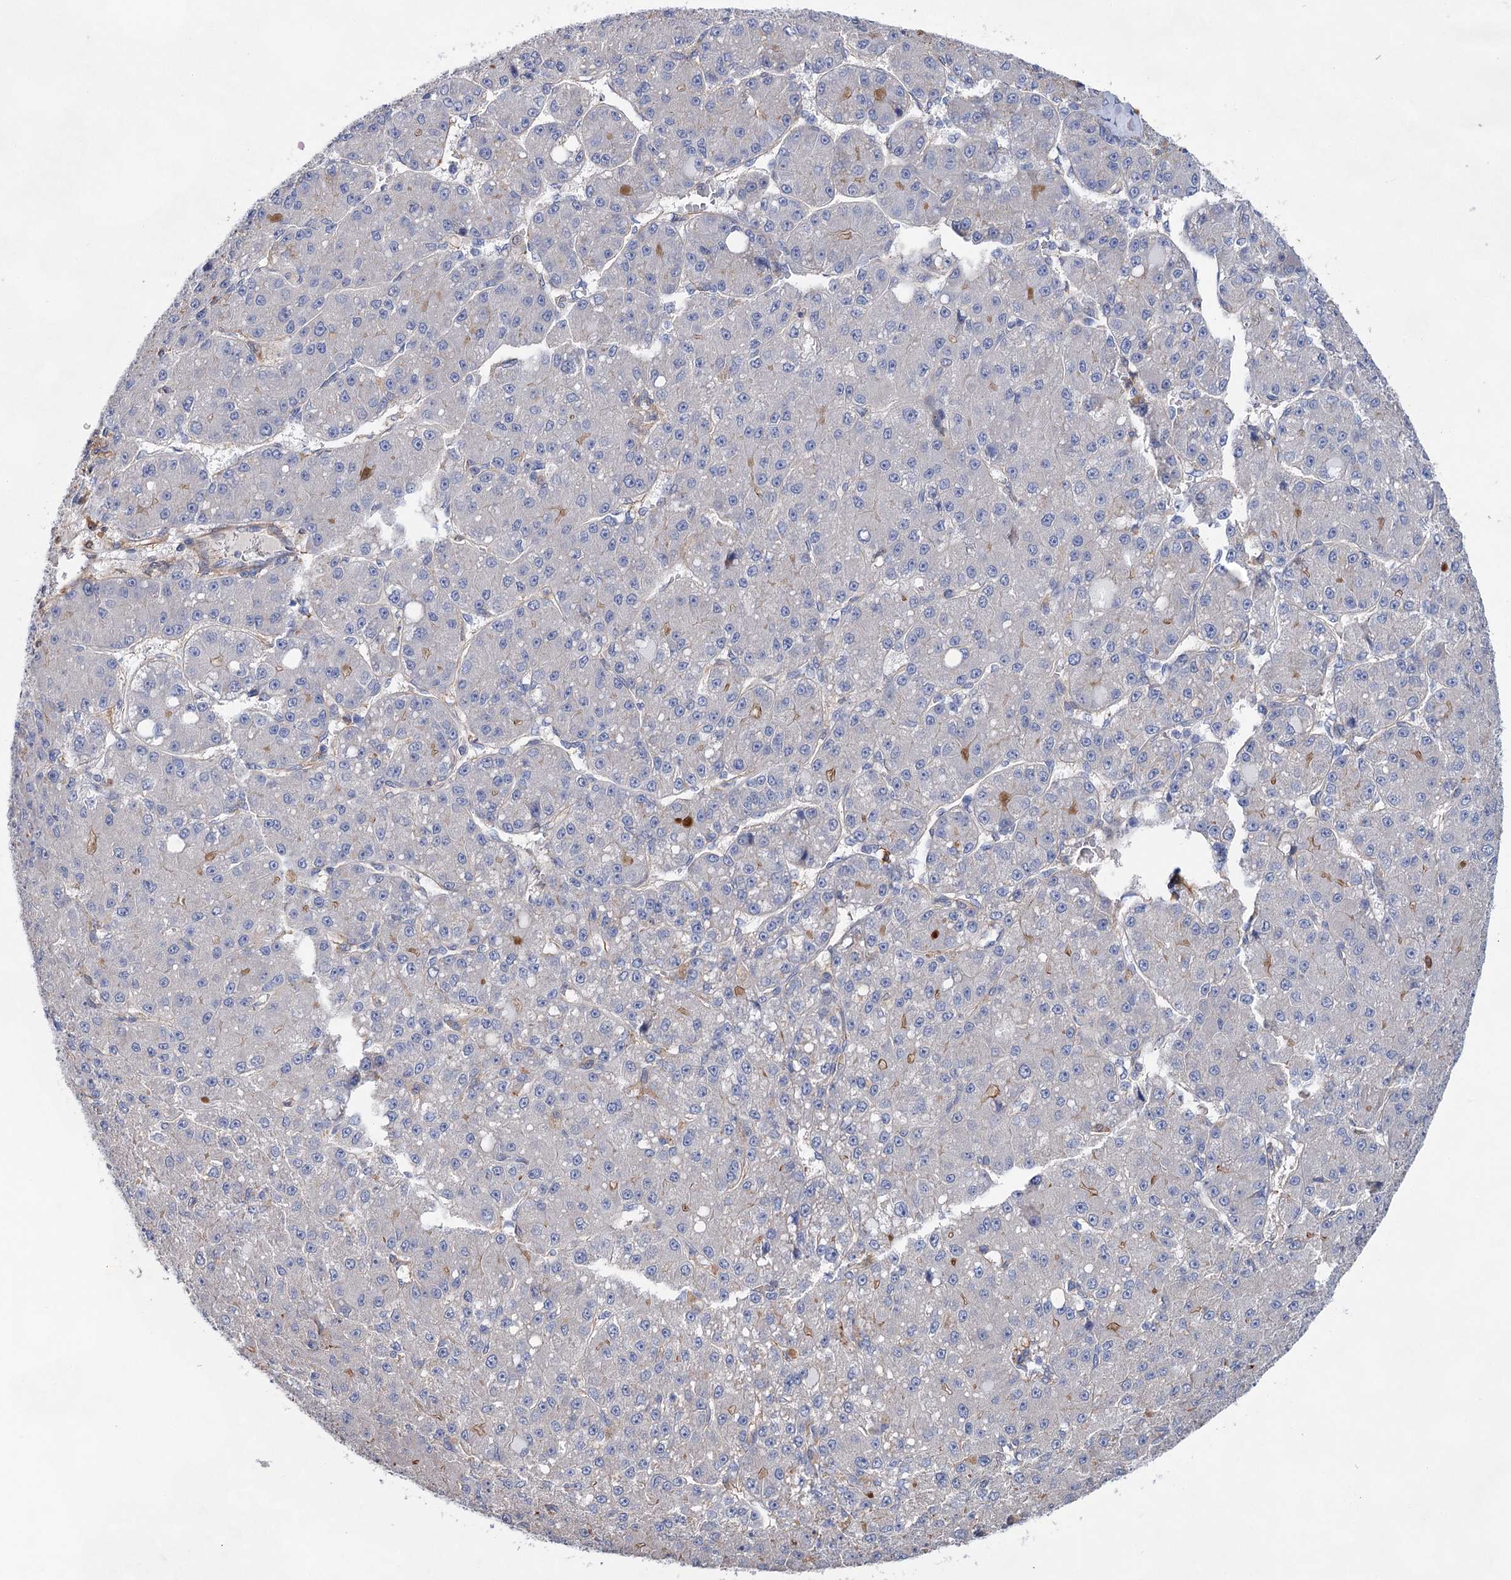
{"staining": {"intensity": "negative", "quantity": "none", "location": "none"}, "tissue": "liver cancer", "cell_type": "Tumor cells", "image_type": "cancer", "snomed": [{"axis": "morphology", "description": "Carcinoma, Hepatocellular, NOS"}, {"axis": "topography", "description": "Liver"}], "caption": "IHC micrograph of liver cancer stained for a protein (brown), which reveals no expression in tumor cells. (DAB (3,3'-diaminobenzidine) immunohistochemistry (IHC) visualized using brightfield microscopy, high magnification).", "gene": "TMTC3", "patient": {"sex": "male", "age": 67}}